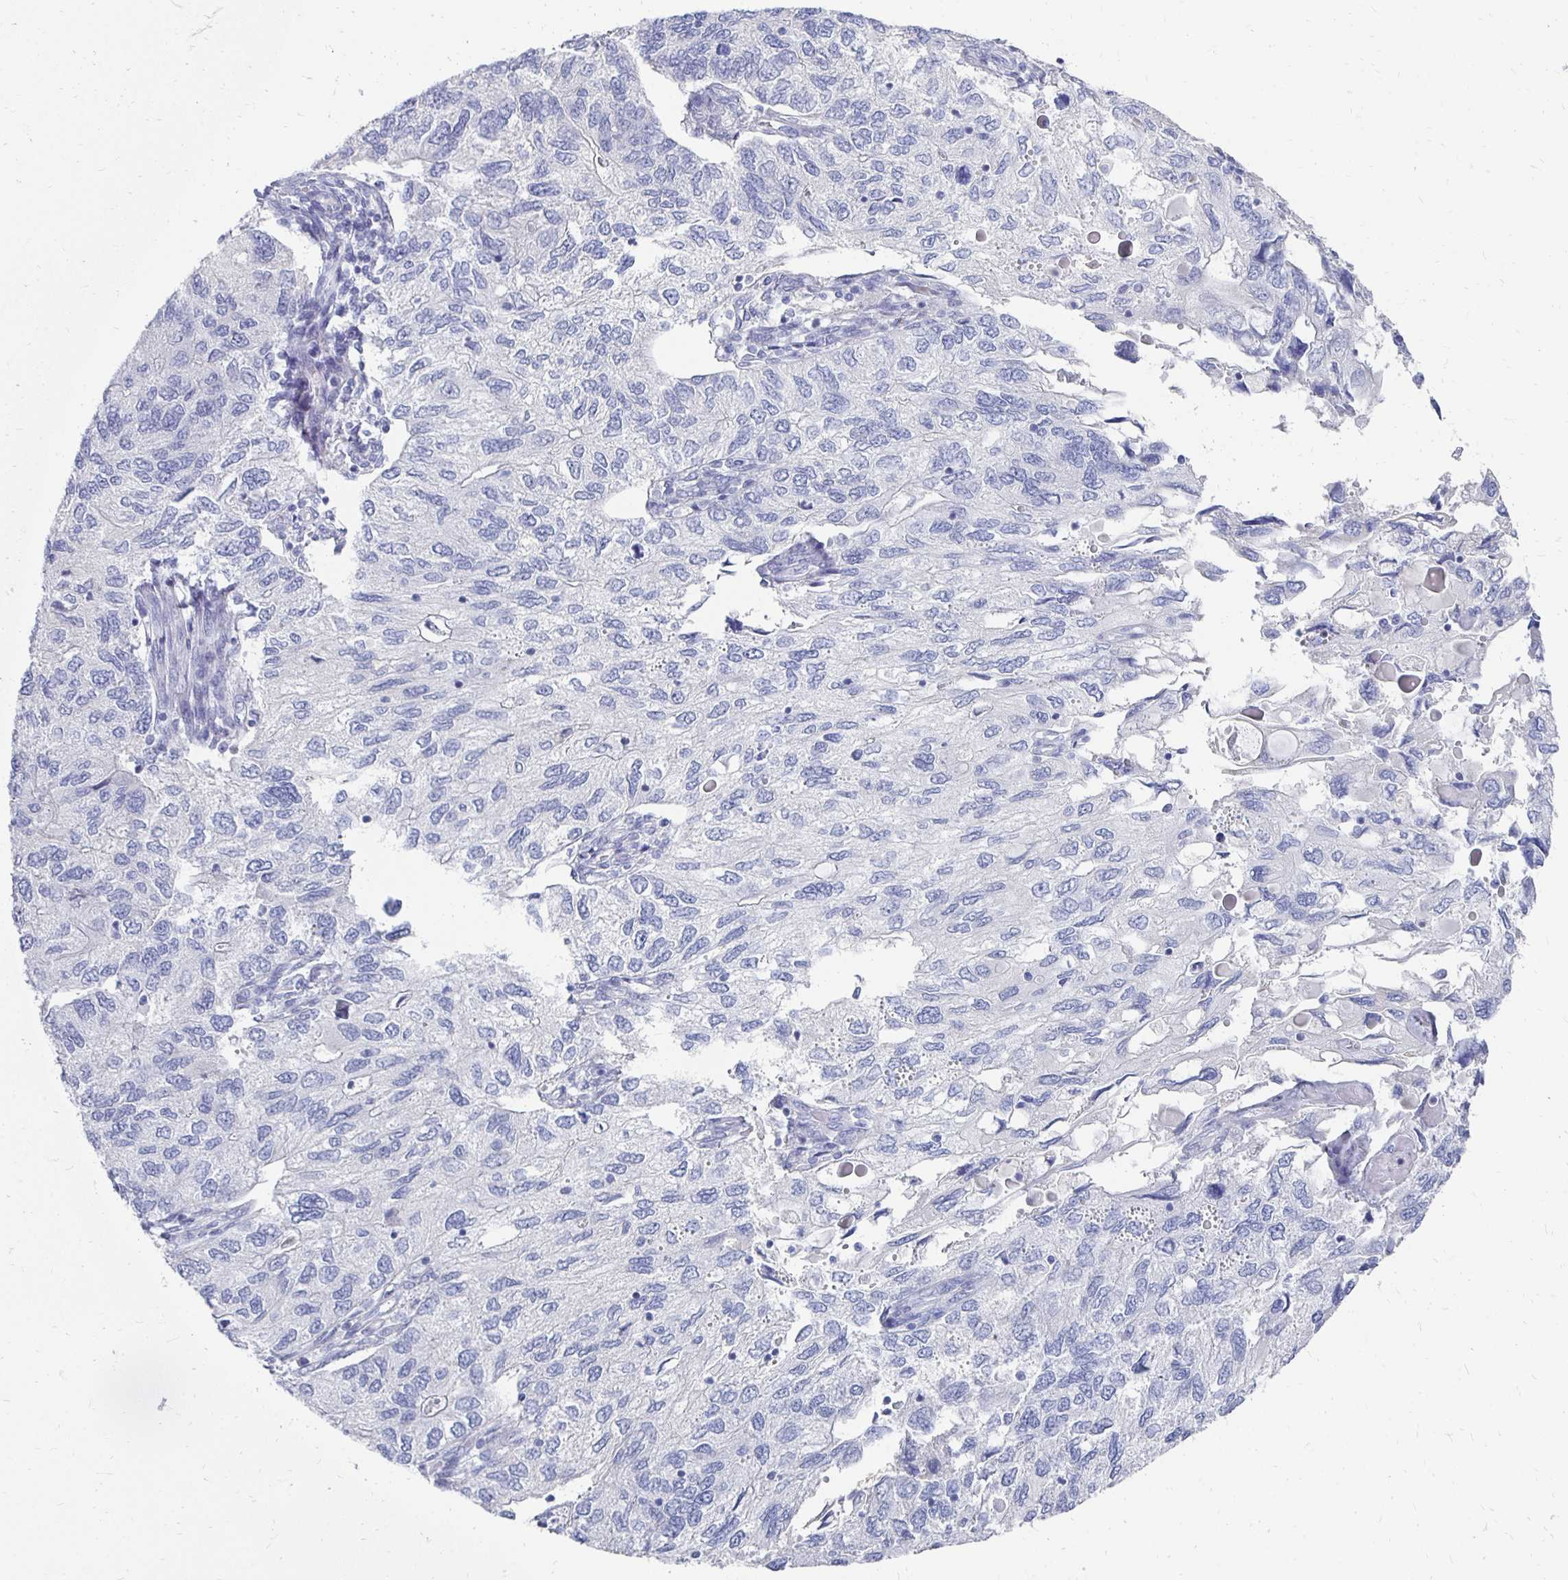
{"staining": {"intensity": "negative", "quantity": "none", "location": "none"}, "tissue": "endometrial cancer", "cell_type": "Tumor cells", "image_type": "cancer", "snomed": [{"axis": "morphology", "description": "Carcinoma, NOS"}, {"axis": "topography", "description": "Uterus"}], "caption": "Protein analysis of endometrial cancer reveals no significant staining in tumor cells.", "gene": "SYCP3", "patient": {"sex": "female", "age": 76}}